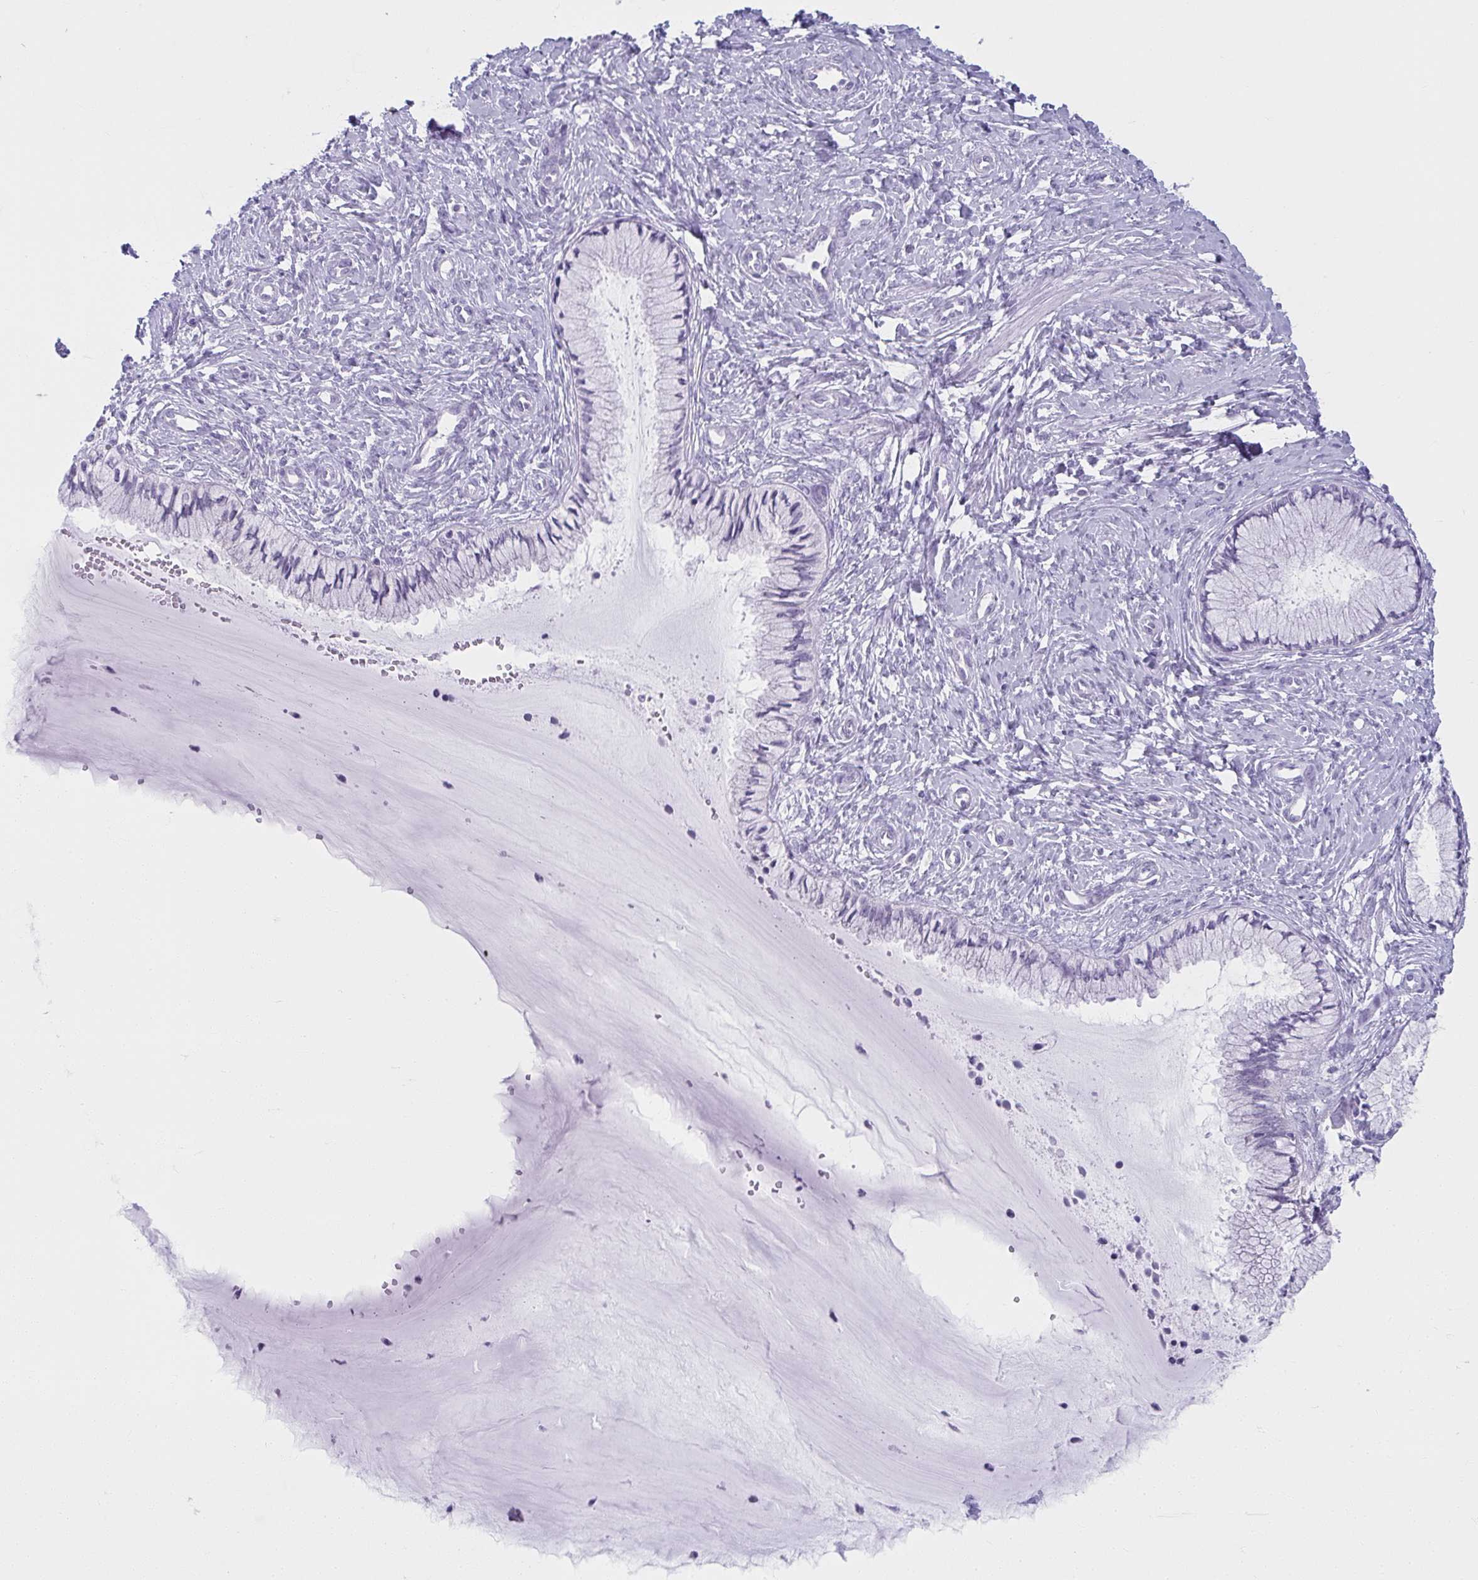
{"staining": {"intensity": "negative", "quantity": "none", "location": "none"}, "tissue": "cervix", "cell_type": "Glandular cells", "image_type": "normal", "snomed": [{"axis": "morphology", "description": "Normal tissue, NOS"}, {"axis": "topography", "description": "Cervix"}], "caption": "A high-resolution histopathology image shows immunohistochemistry (IHC) staining of unremarkable cervix, which demonstrates no significant expression in glandular cells. (DAB (3,3'-diaminobenzidine) IHC, high magnification).", "gene": "MOBP", "patient": {"sex": "female", "age": 37}}